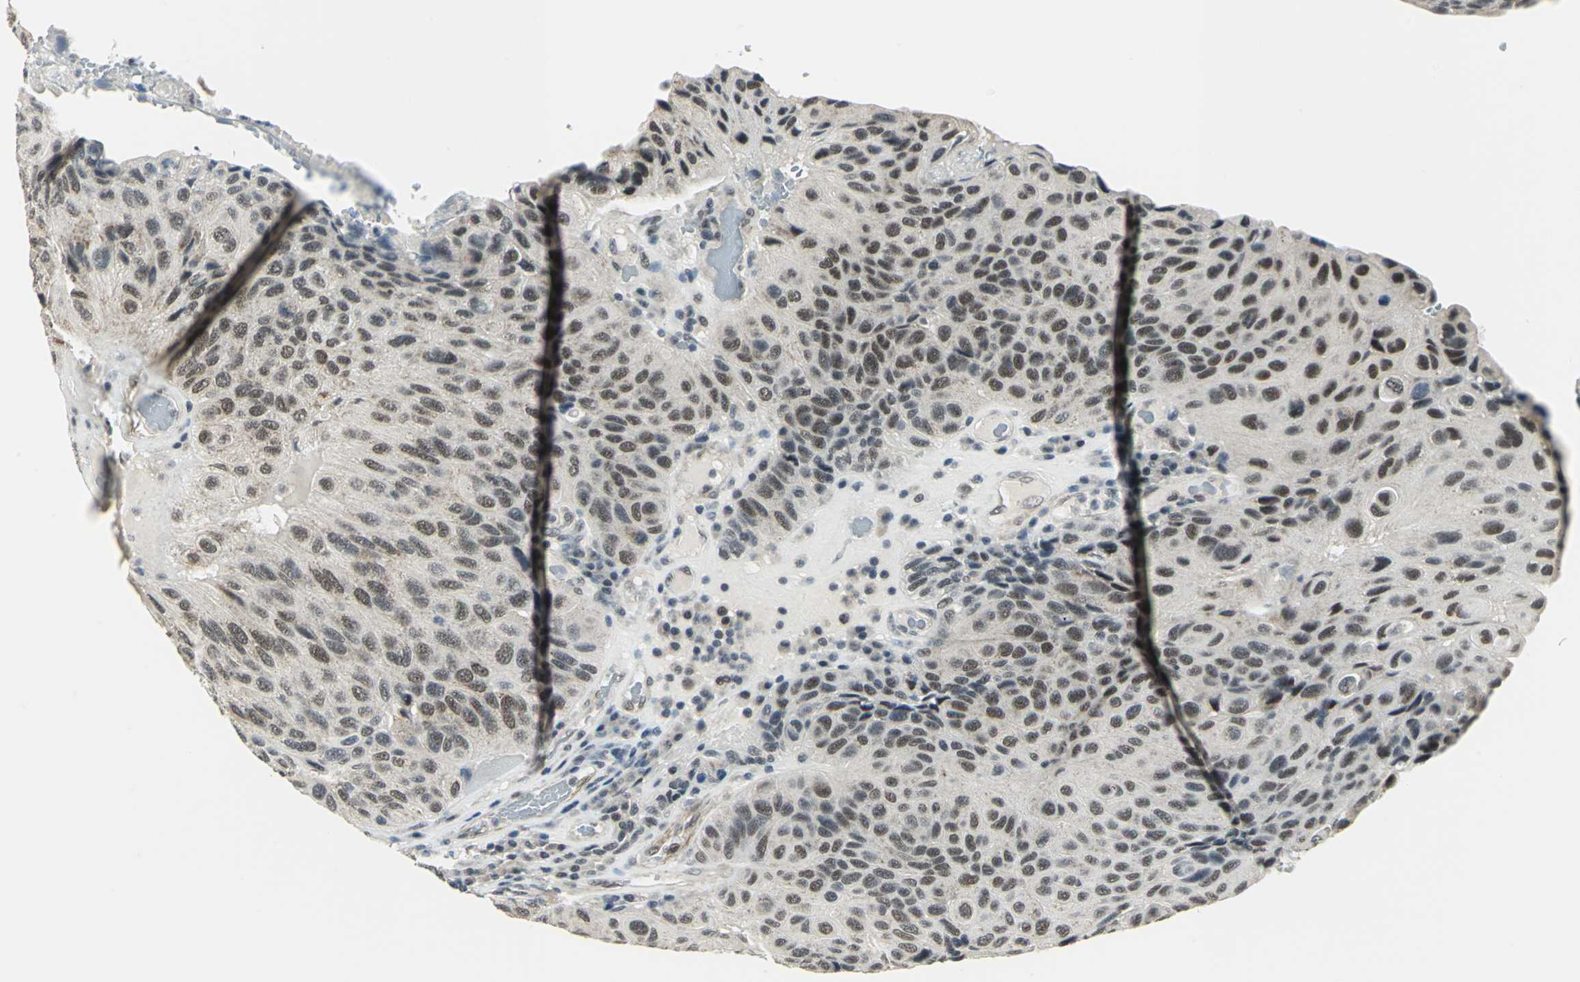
{"staining": {"intensity": "weak", "quantity": ">75%", "location": "cytoplasmic/membranous,nuclear"}, "tissue": "urothelial cancer", "cell_type": "Tumor cells", "image_type": "cancer", "snomed": [{"axis": "morphology", "description": "Urothelial carcinoma, High grade"}, {"axis": "topography", "description": "Urinary bladder"}], "caption": "DAB immunohistochemical staining of high-grade urothelial carcinoma exhibits weak cytoplasmic/membranous and nuclear protein expression in approximately >75% of tumor cells.", "gene": "MTA1", "patient": {"sex": "male", "age": 66}}